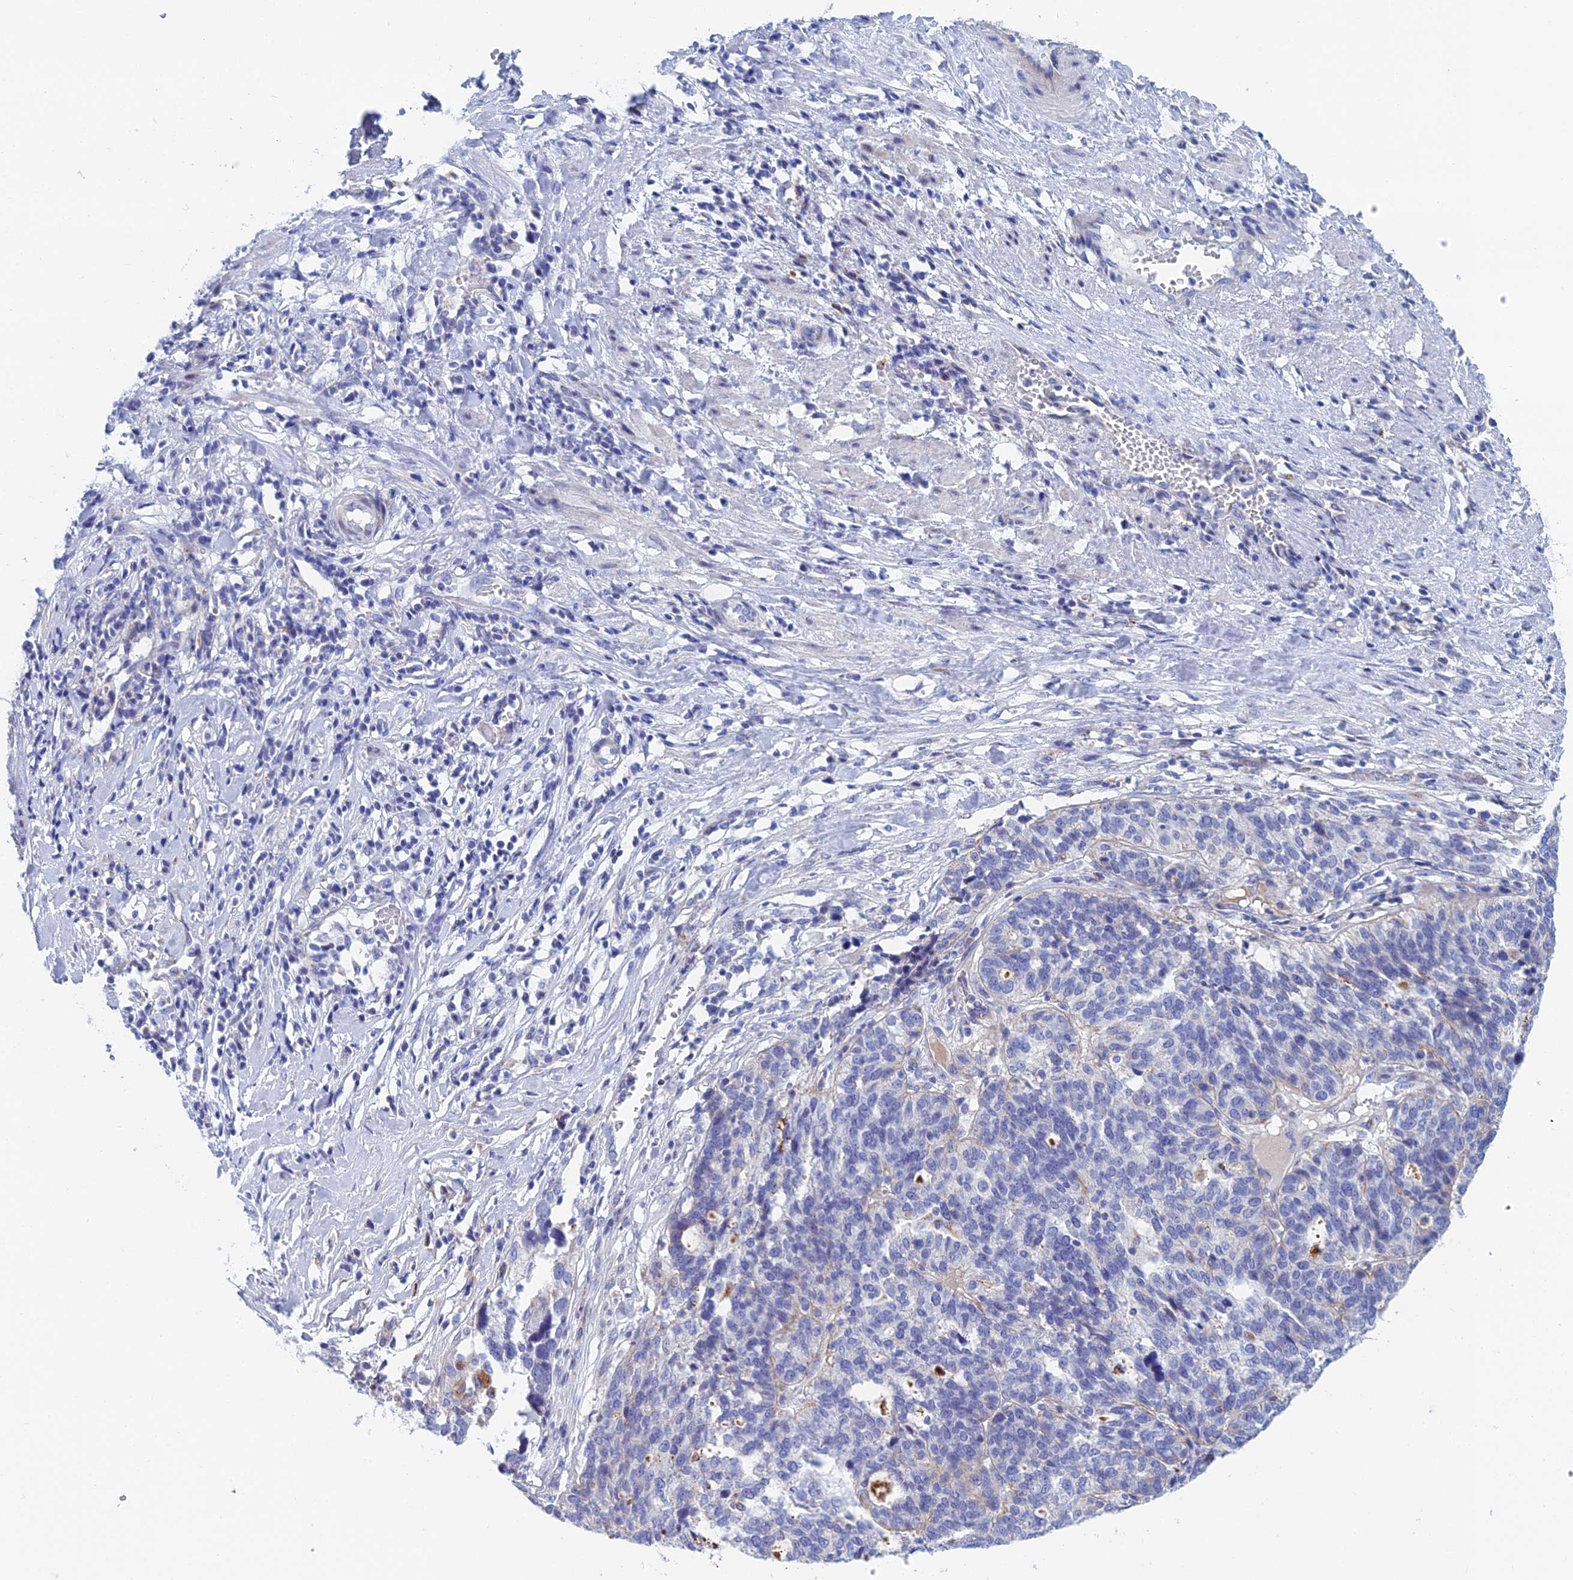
{"staining": {"intensity": "negative", "quantity": "none", "location": "none"}, "tissue": "ovarian cancer", "cell_type": "Tumor cells", "image_type": "cancer", "snomed": [{"axis": "morphology", "description": "Cystadenocarcinoma, serous, NOS"}, {"axis": "topography", "description": "Ovary"}], "caption": "Serous cystadenocarcinoma (ovarian) stained for a protein using immunohistochemistry (IHC) reveals no expression tumor cells.", "gene": "CFAP210", "patient": {"sex": "female", "age": 59}}